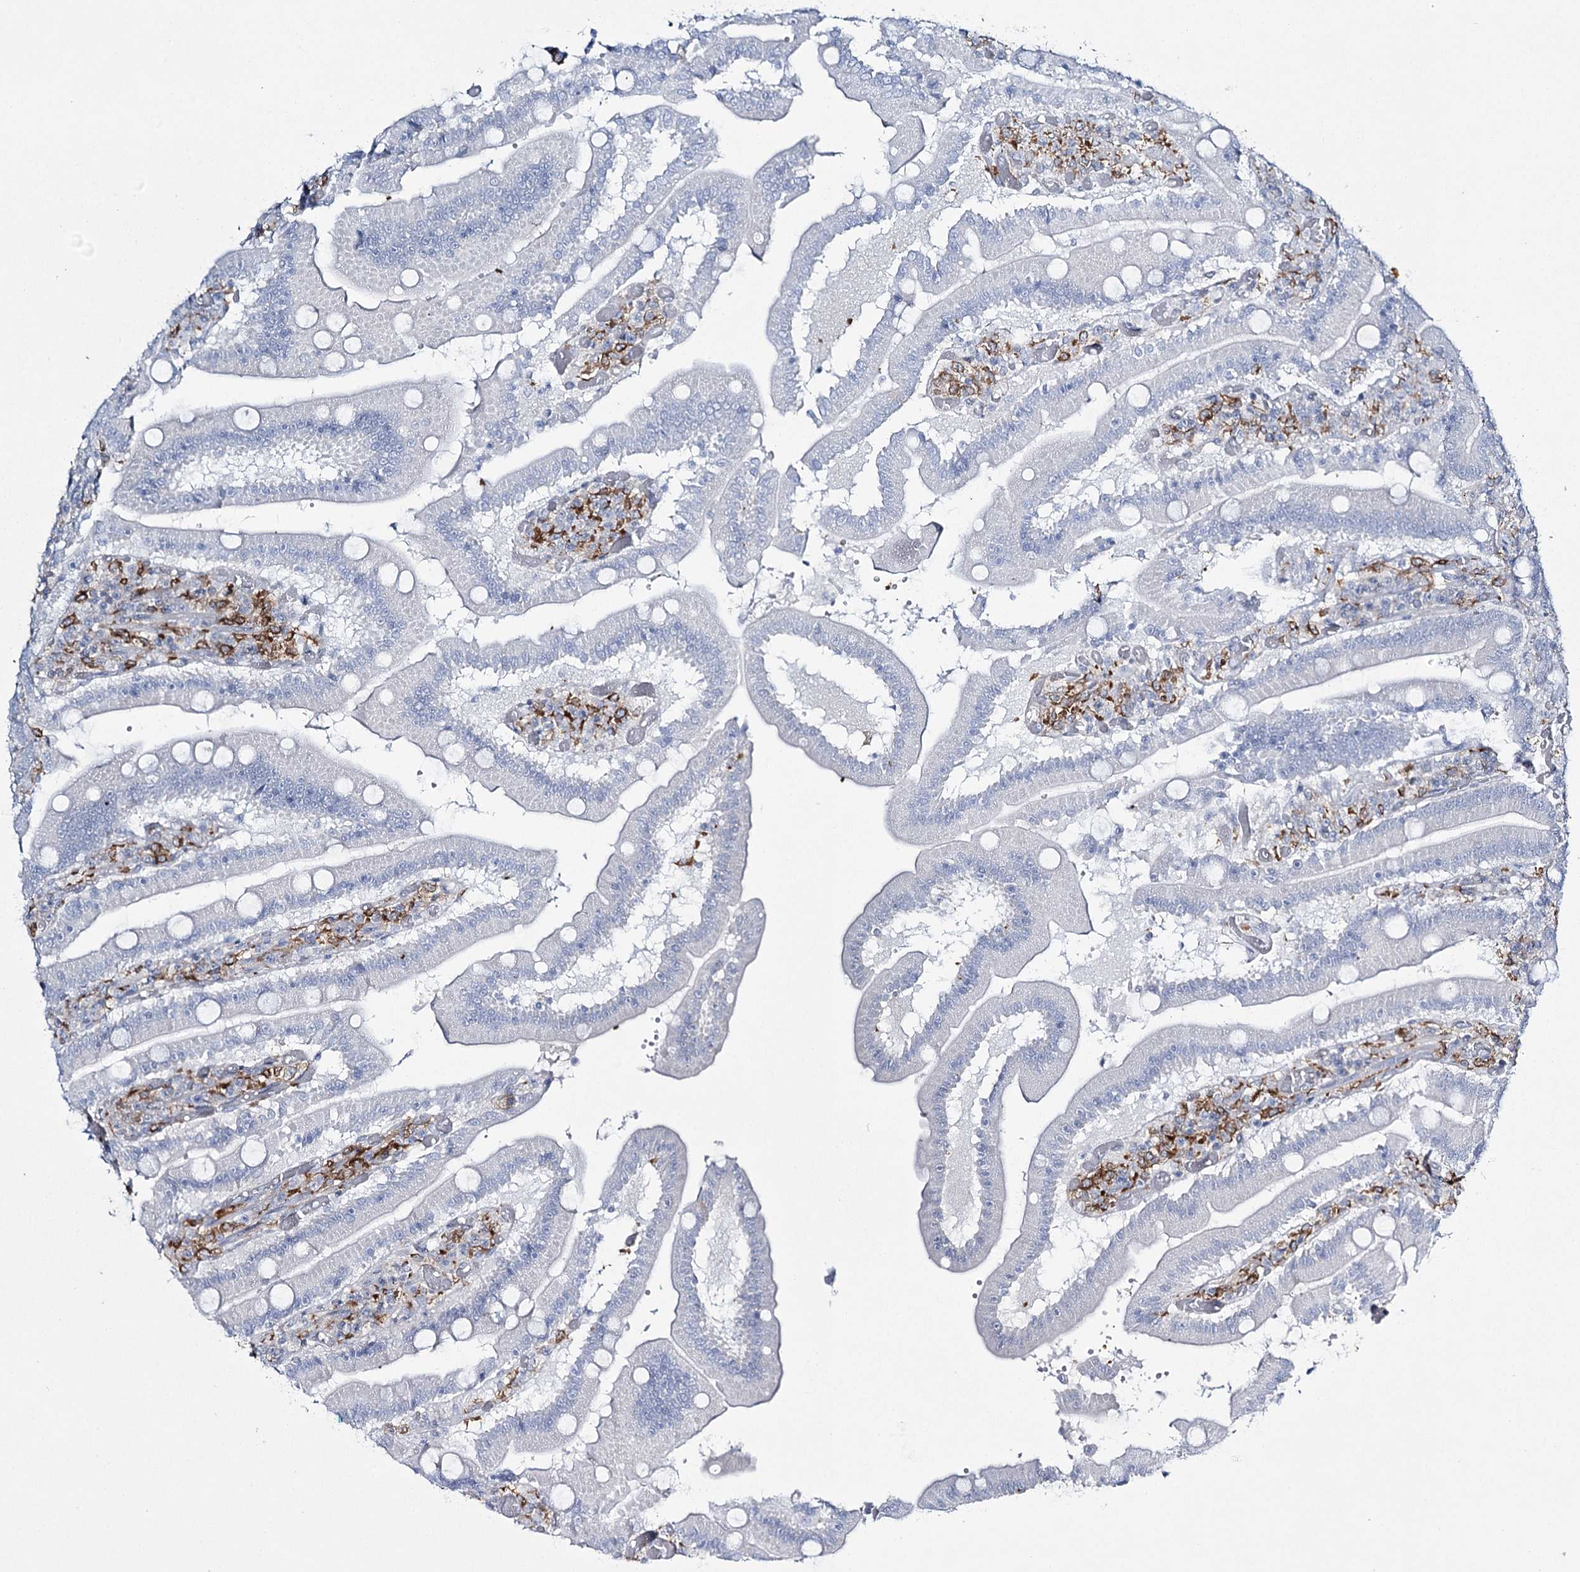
{"staining": {"intensity": "negative", "quantity": "none", "location": "none"}, "tissue": "duodenum", "cell_type": "Glandular cells", "image_type": "normal", "snomed": [{"axis": "morphology", "description": "Normal tissue, NOS"}, {"axis": "topography", "description": "Duodenum"}], "caption": "A histopathology image of duodenum stained for a protein exhibits no brown staining in glandular cells.", "gene": "CCDC88A", "patient": {"sex": "female", "age": 62}}